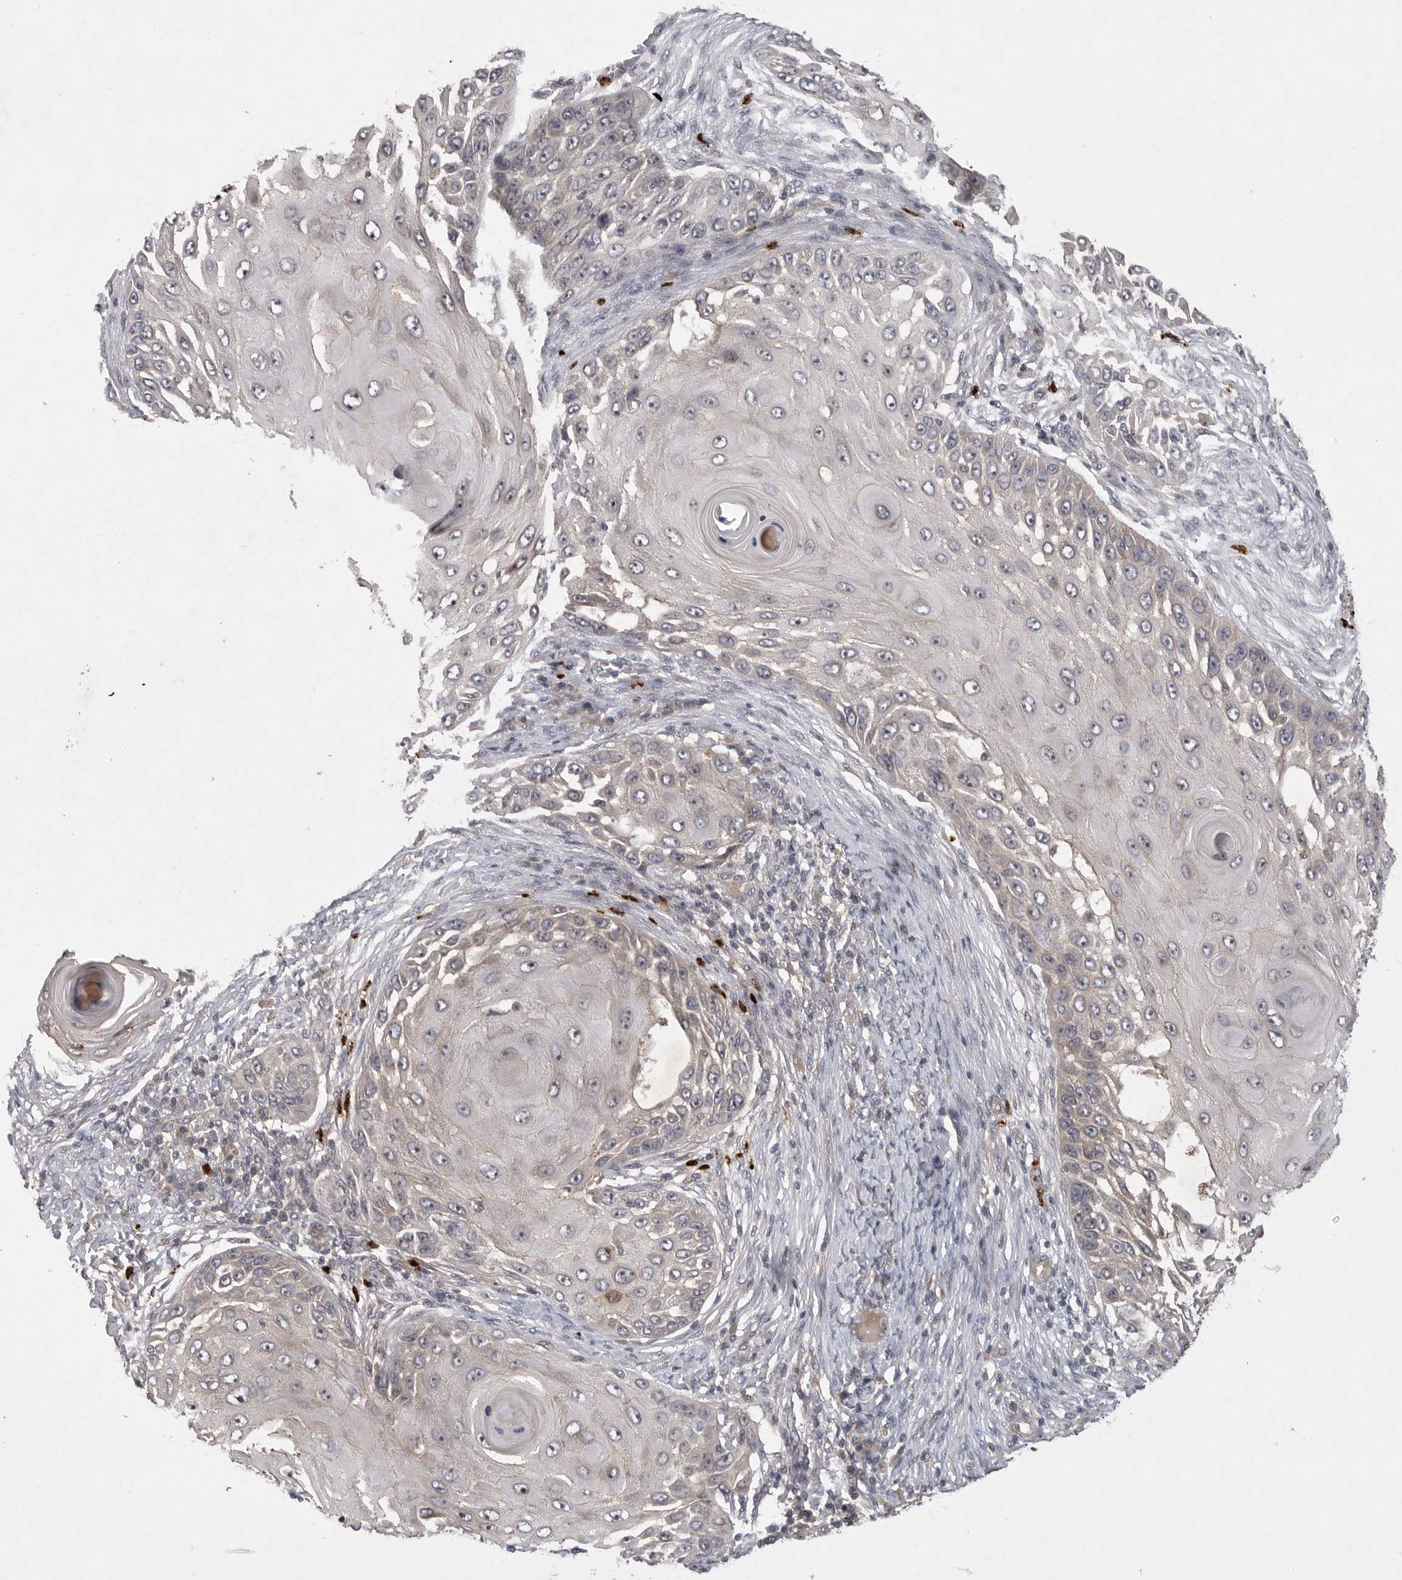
{"staining": {"intensity": "negative", "quantity": "none", "location": "none"}, "tissue": "skin cancer", "cell_type": "Tumor cells", "image_type": "cancer", "snomed": [{"axis": "morphology", "description": "Squamous cell carcinoma, NOS"}, {"axis": "topography", "description": "Skin"}], "caption": "There is no significant expression in tumor cells of skin squamous cell carcinoma. Nuclei are stained in blue.", "gene": "UBE3D", "patient": {"sex": "female", "age": 44}}